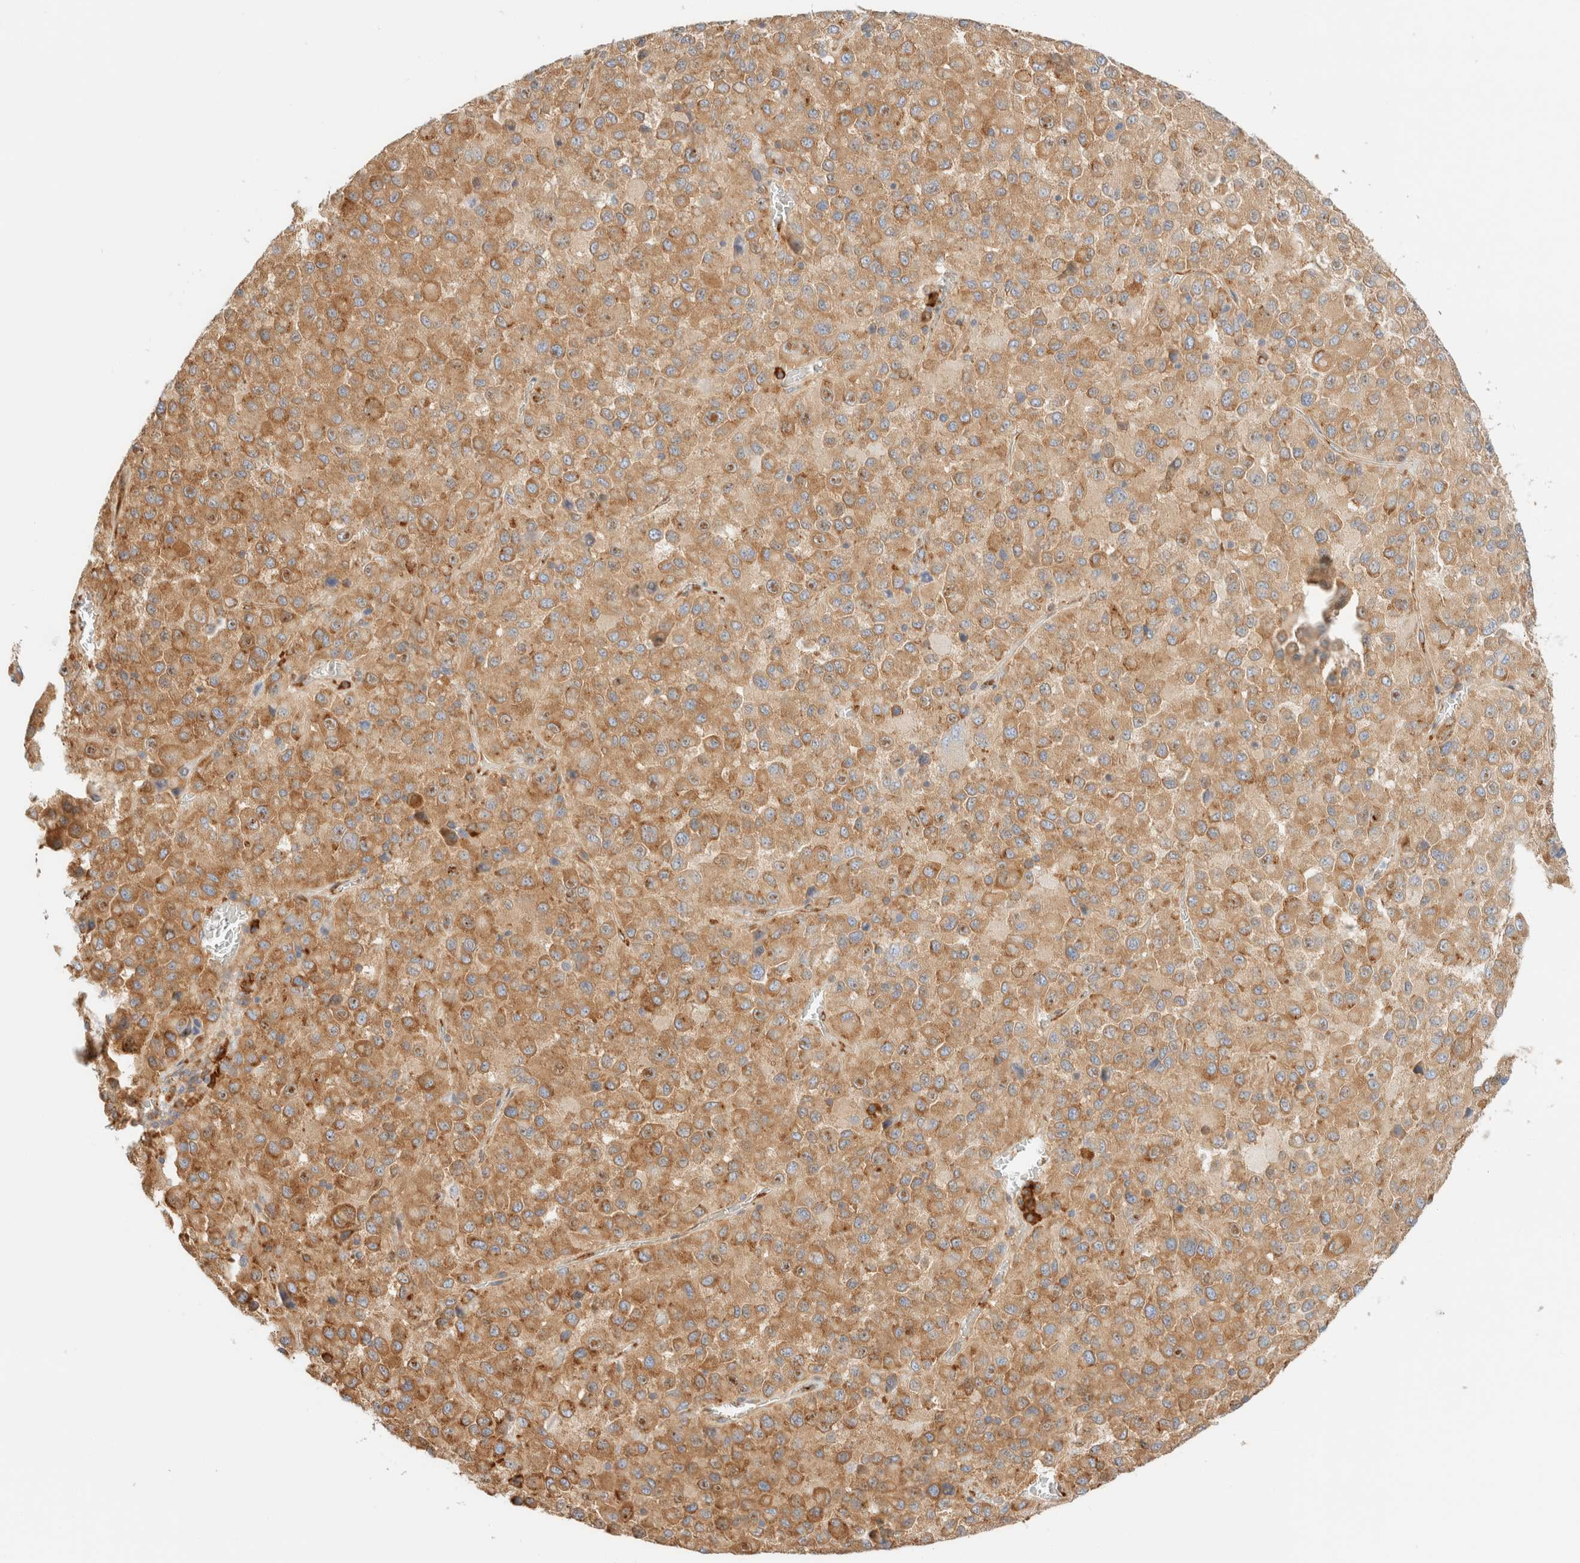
{"staining": {"intensity": "moderate", "quantity": ">75%", "location": "cytoplasmic/membranous"}, "tissue": "melanoma", "cell_type": "Tumor cells", "image_type": "cancer", "snomed": [{"axis": "morphology", "description": "Malignant melanoma, Metastatic site"}, {"axis": "topography", "description": "Lung"}], "caption": "DAB immunohistochemical staining of human malignant melanoma (metastatic site) exhibits moderate cytoplasmic/membranous protein expression in approximately >75% of tumor cells.", "gene": "ZC2HC1A", "patient": {"sex": "male", "age": 64}}